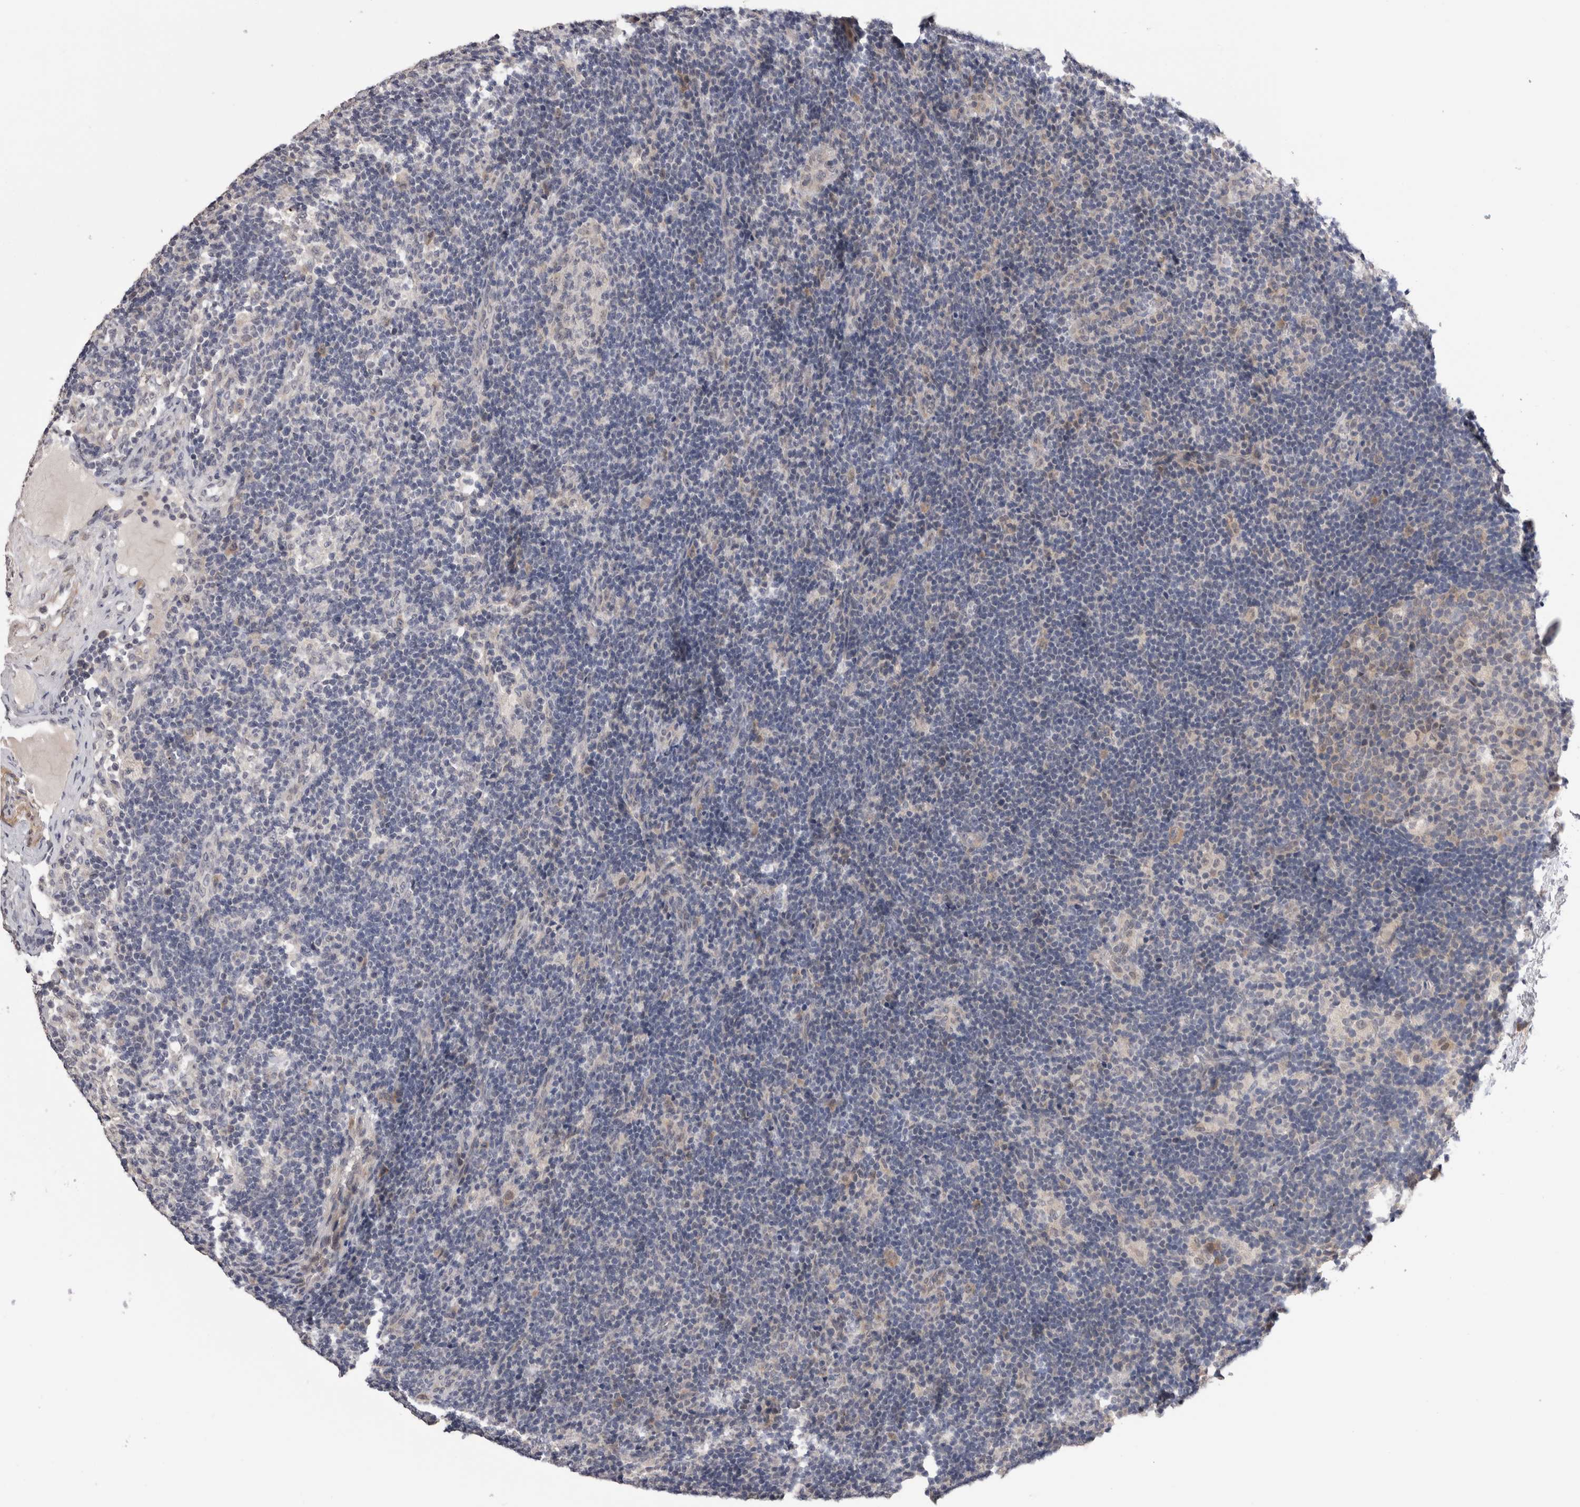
{"staining": {"intensity": "negative", "quantity": "none", "location": "none"}, "tissue": "lymph node", "cell_type": "Germinal center cells", "image_type": "normal", "snomed": [{"axis": "morphology", "description": "Normal tissue, NOS"}, {"axis": "topography", "description": "Lymph node"}], "caption": "This histopathology image is of benign lymph node stained with immunohistochemistry (IHC) to label a protein in brown with the nuclei are counter-stained blue. There is no staining in germinal center cells. (DAB immunohistochemistry (IHC) visualized using brightfield microscopy, high magnification).", "gene": "CRYBG1", "patient": {"sex": "female", "age": 22}}